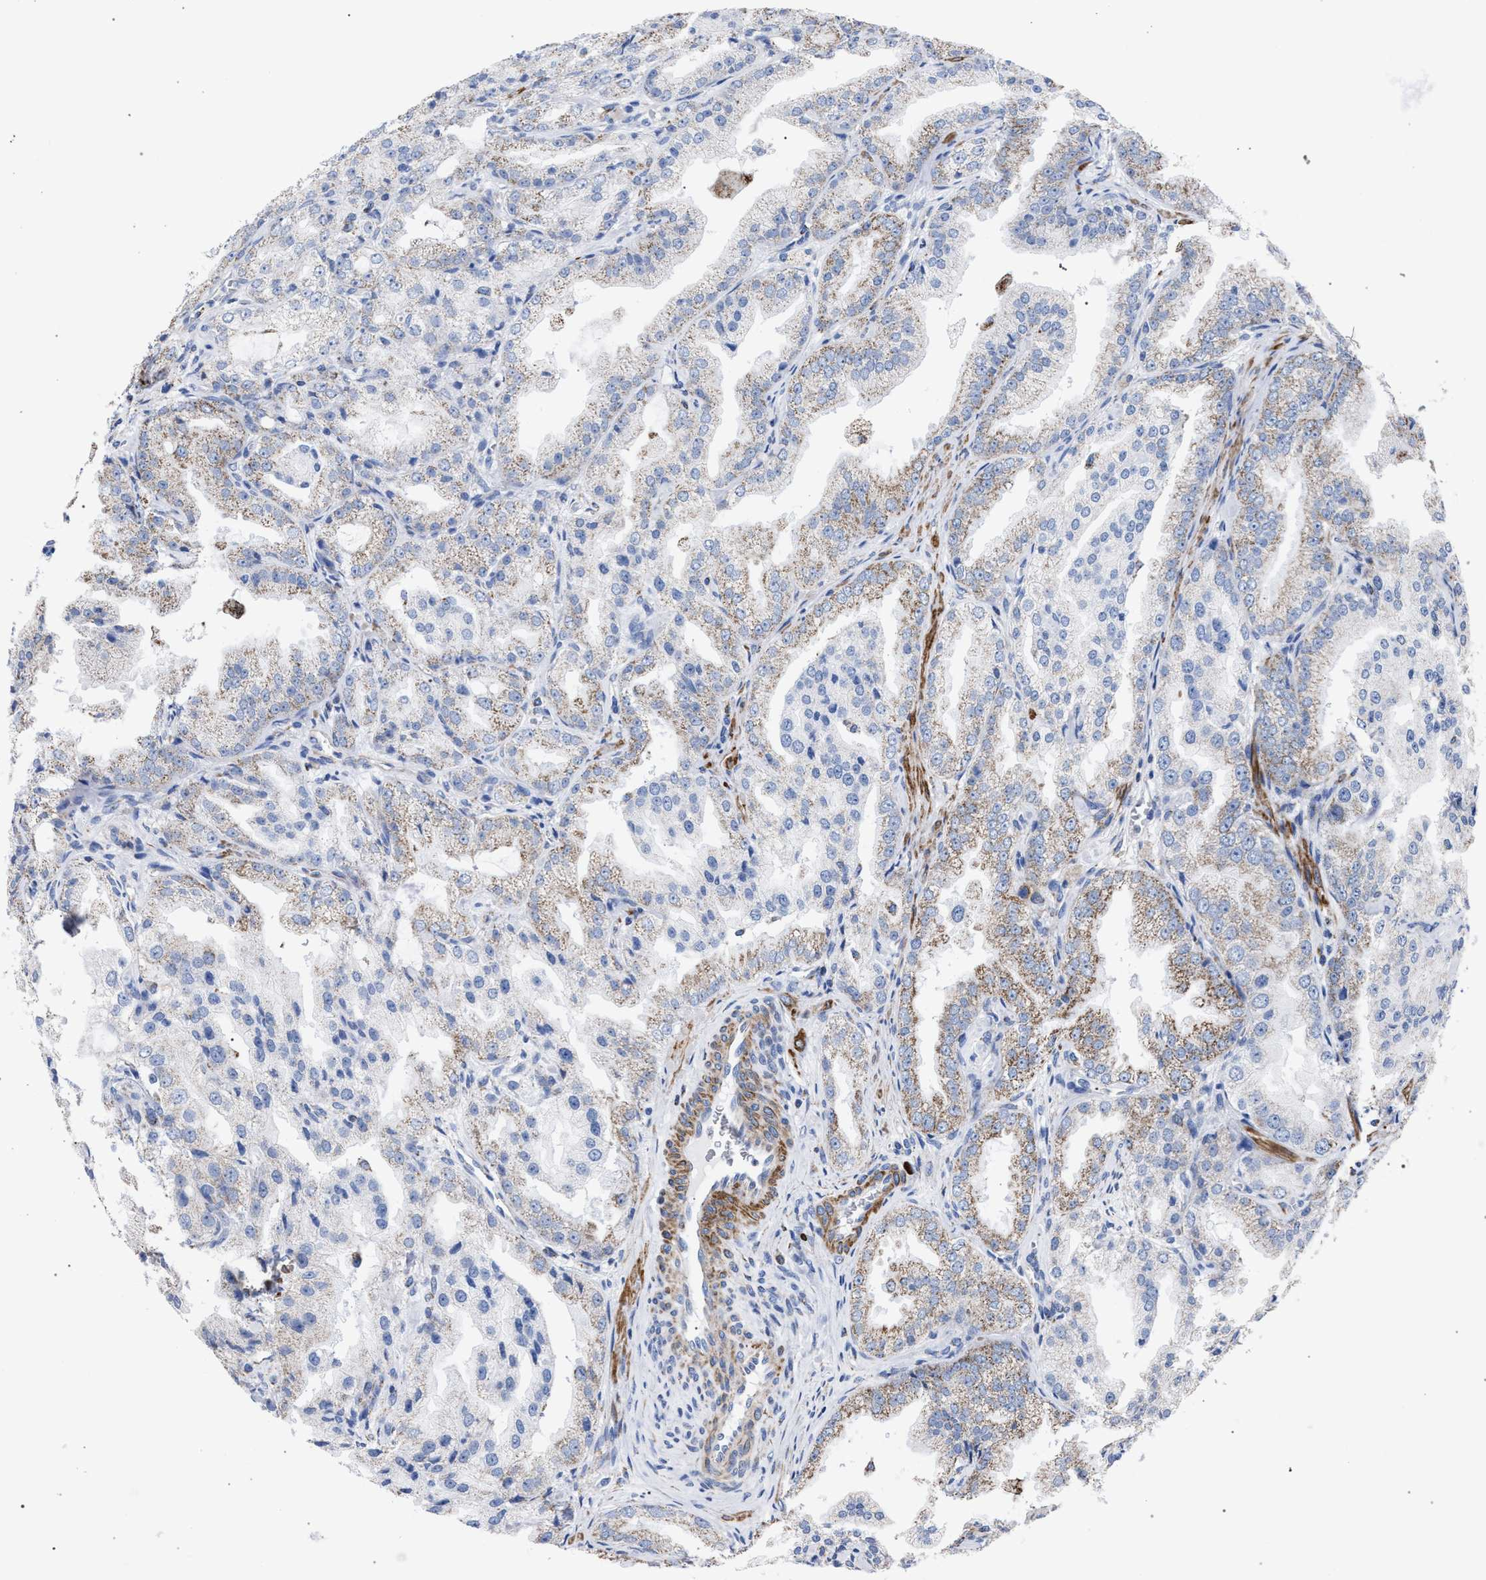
{"staining": {"intensity": "weak", "quantity": "25%-75%", "location": "cytoplasmic/membranous"}, "tissue": "prostate cancer", "cell_type": "Tumor cells", "image_type": "cancer", "snomed": [{"axis": "morphology", "description": "Adenocarcinoma, High grade"}, {"axis": "topography", "description": "Prostate"}], "caption": "About 25%-75% of tumor cells in human prostate high-grade adenocarcinoma demonstrate weak cytoplasmic/membranous protein positivity as visualized by brown immunohistochemical staining.", "gene": "ACADS", "patient": {"sex": "male", "age": 61}}